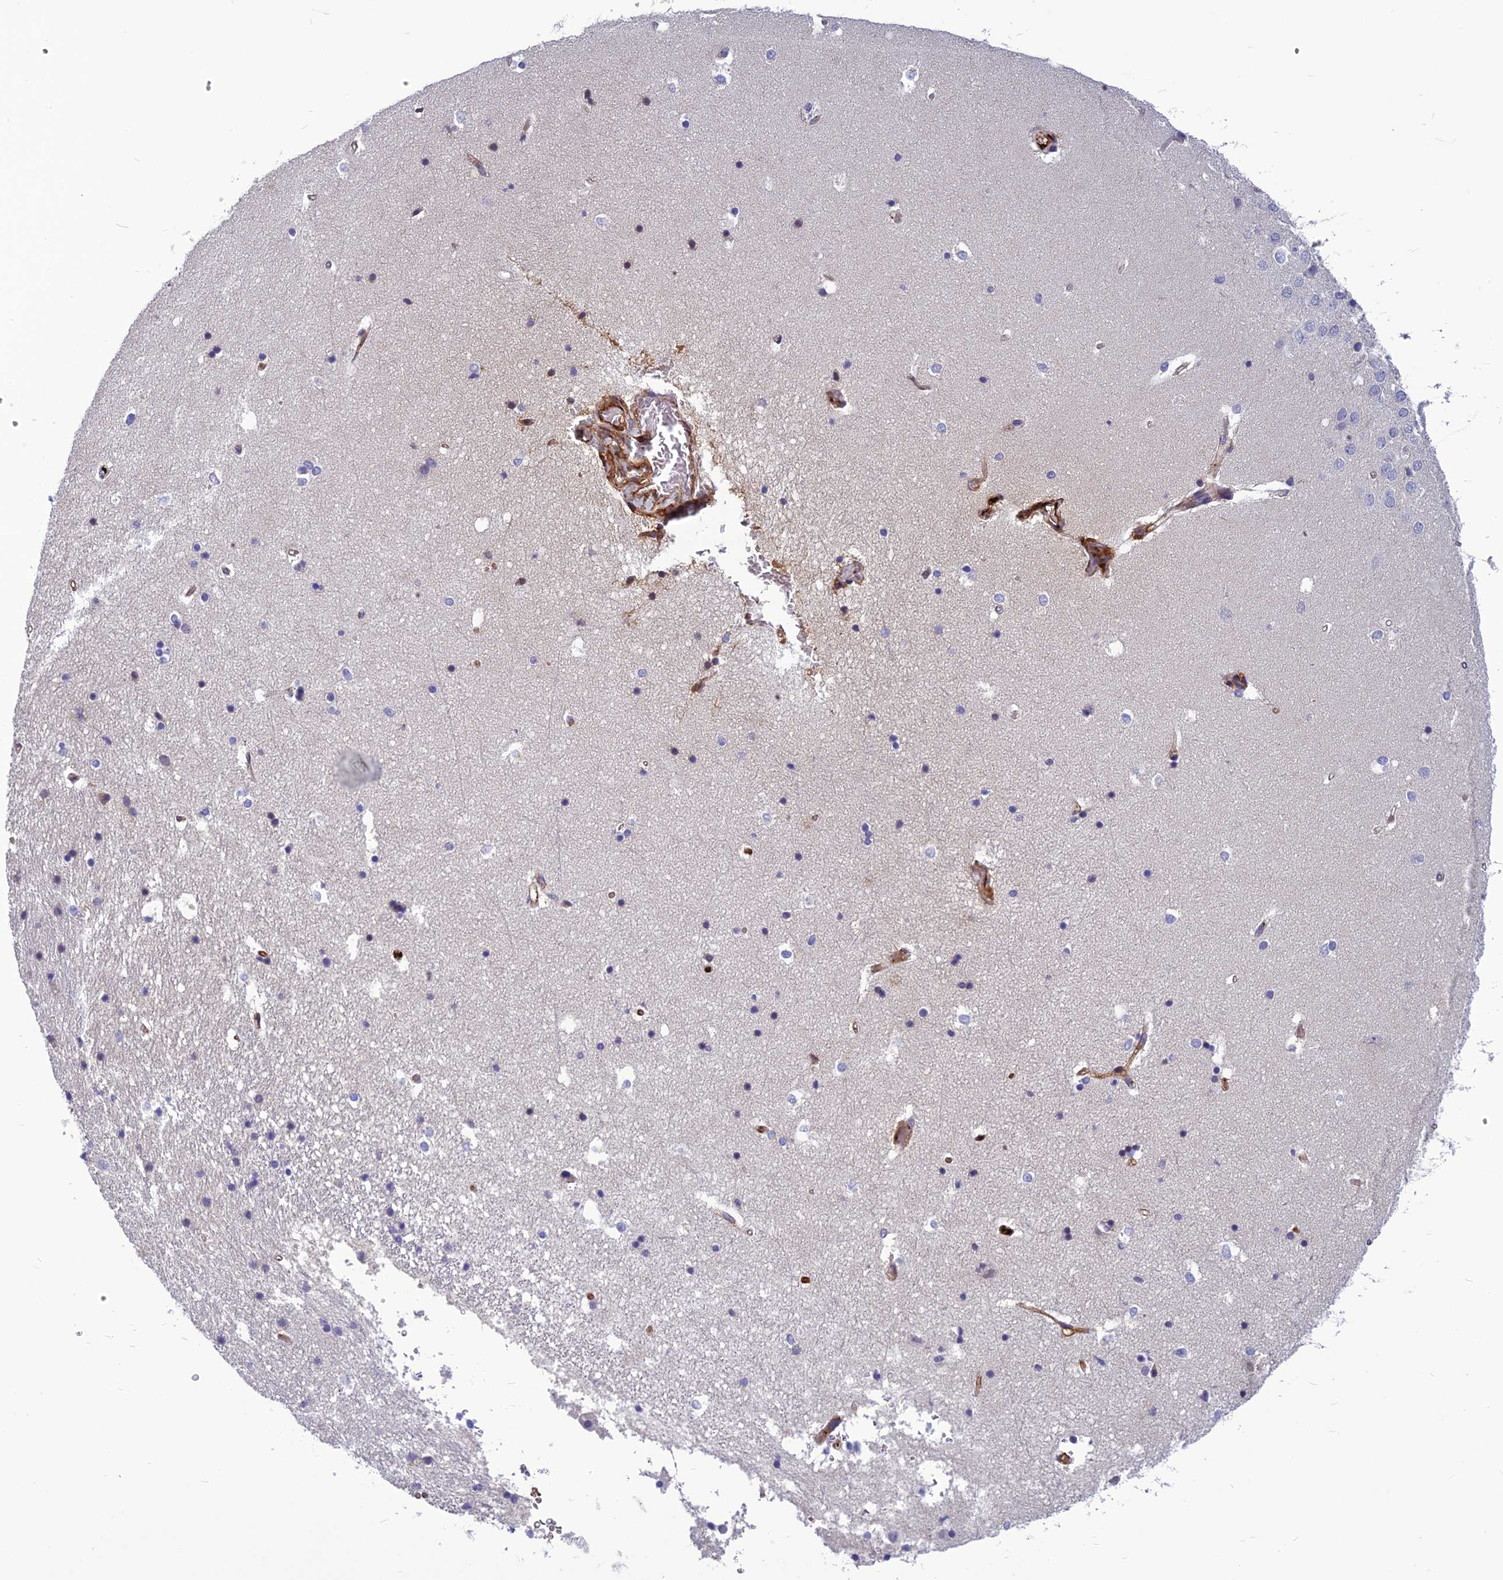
{"staining": {"intensity": "negative", "quantity": "none", "location": "none"}, "tissue": "hippocampus", "cell_type": "Glial cells", "image_type": "normal", "snomed": [{"axis": "morphology", "description": "Normal tissue, NOS"}, {"axis": "topography", "description": "Hippocampus"}], "caption": "There is no significant staining in glial cells of hippocampus. (Stains: DAB (3,3'-diaminobenzidine) immunohistochemistry (IHC) with hematoxylin counter stain, Microscopy: brightfield microscopy at high magnification).", "gene": "CLEC11A", "patient": {"sex": "female", "age": 52}}